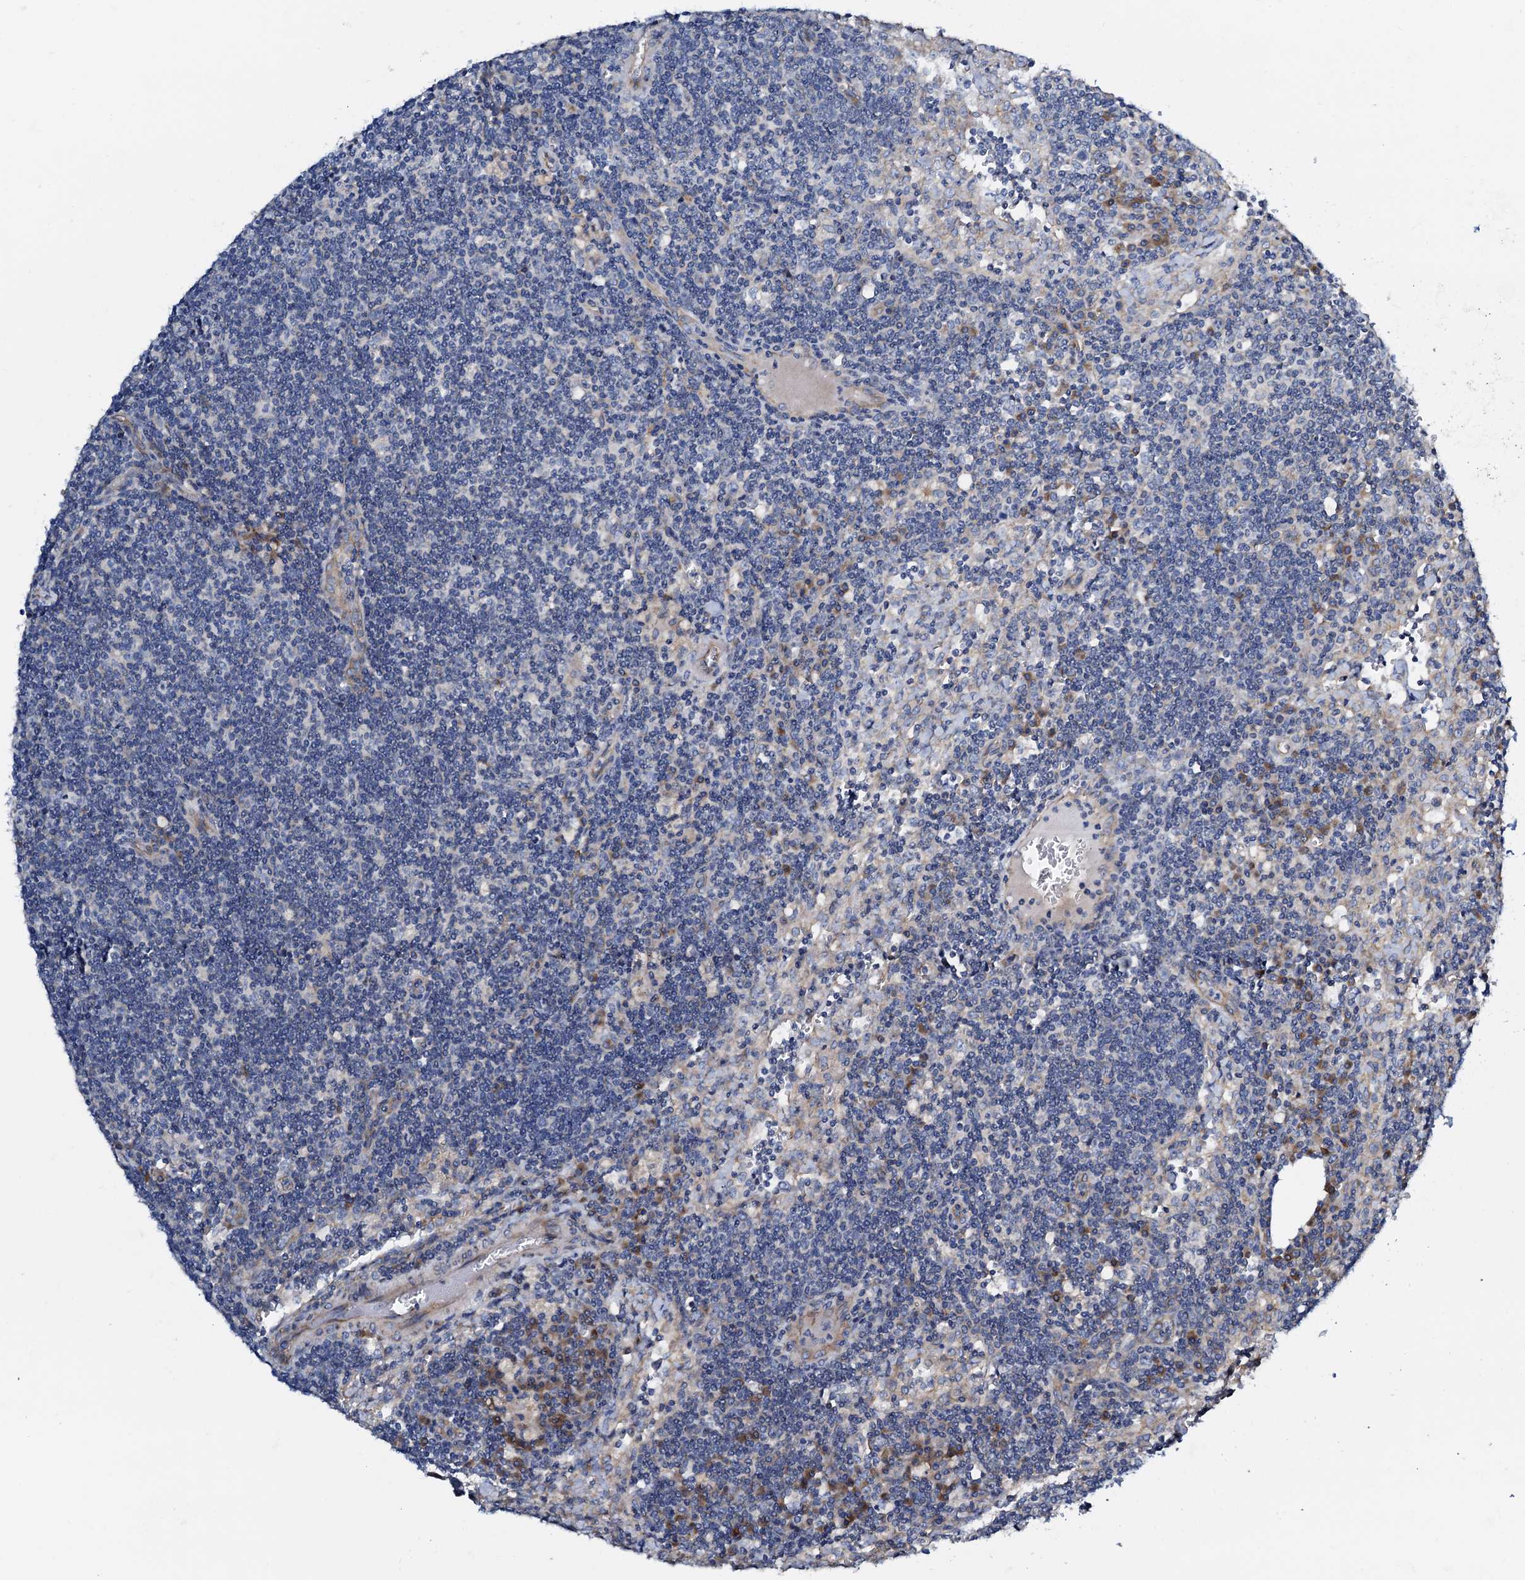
{"staining": {"intensity": "negative", "quantity": "none", "location": "none"}, "tissue": "lymph node", "cell_type": "Germinal center cells", "image_type": "normal", "snomed": [{"axis": "morphology", "description": "Normal tissue, NOS"}, {"axis": "topography", "description": "Lymph node"}], "caption": "Micrograph shows no protein positivity in germinal center cells of normal lymph node.", "gene": "STARD13", "patient": {"sex": "male", "age": 58}}